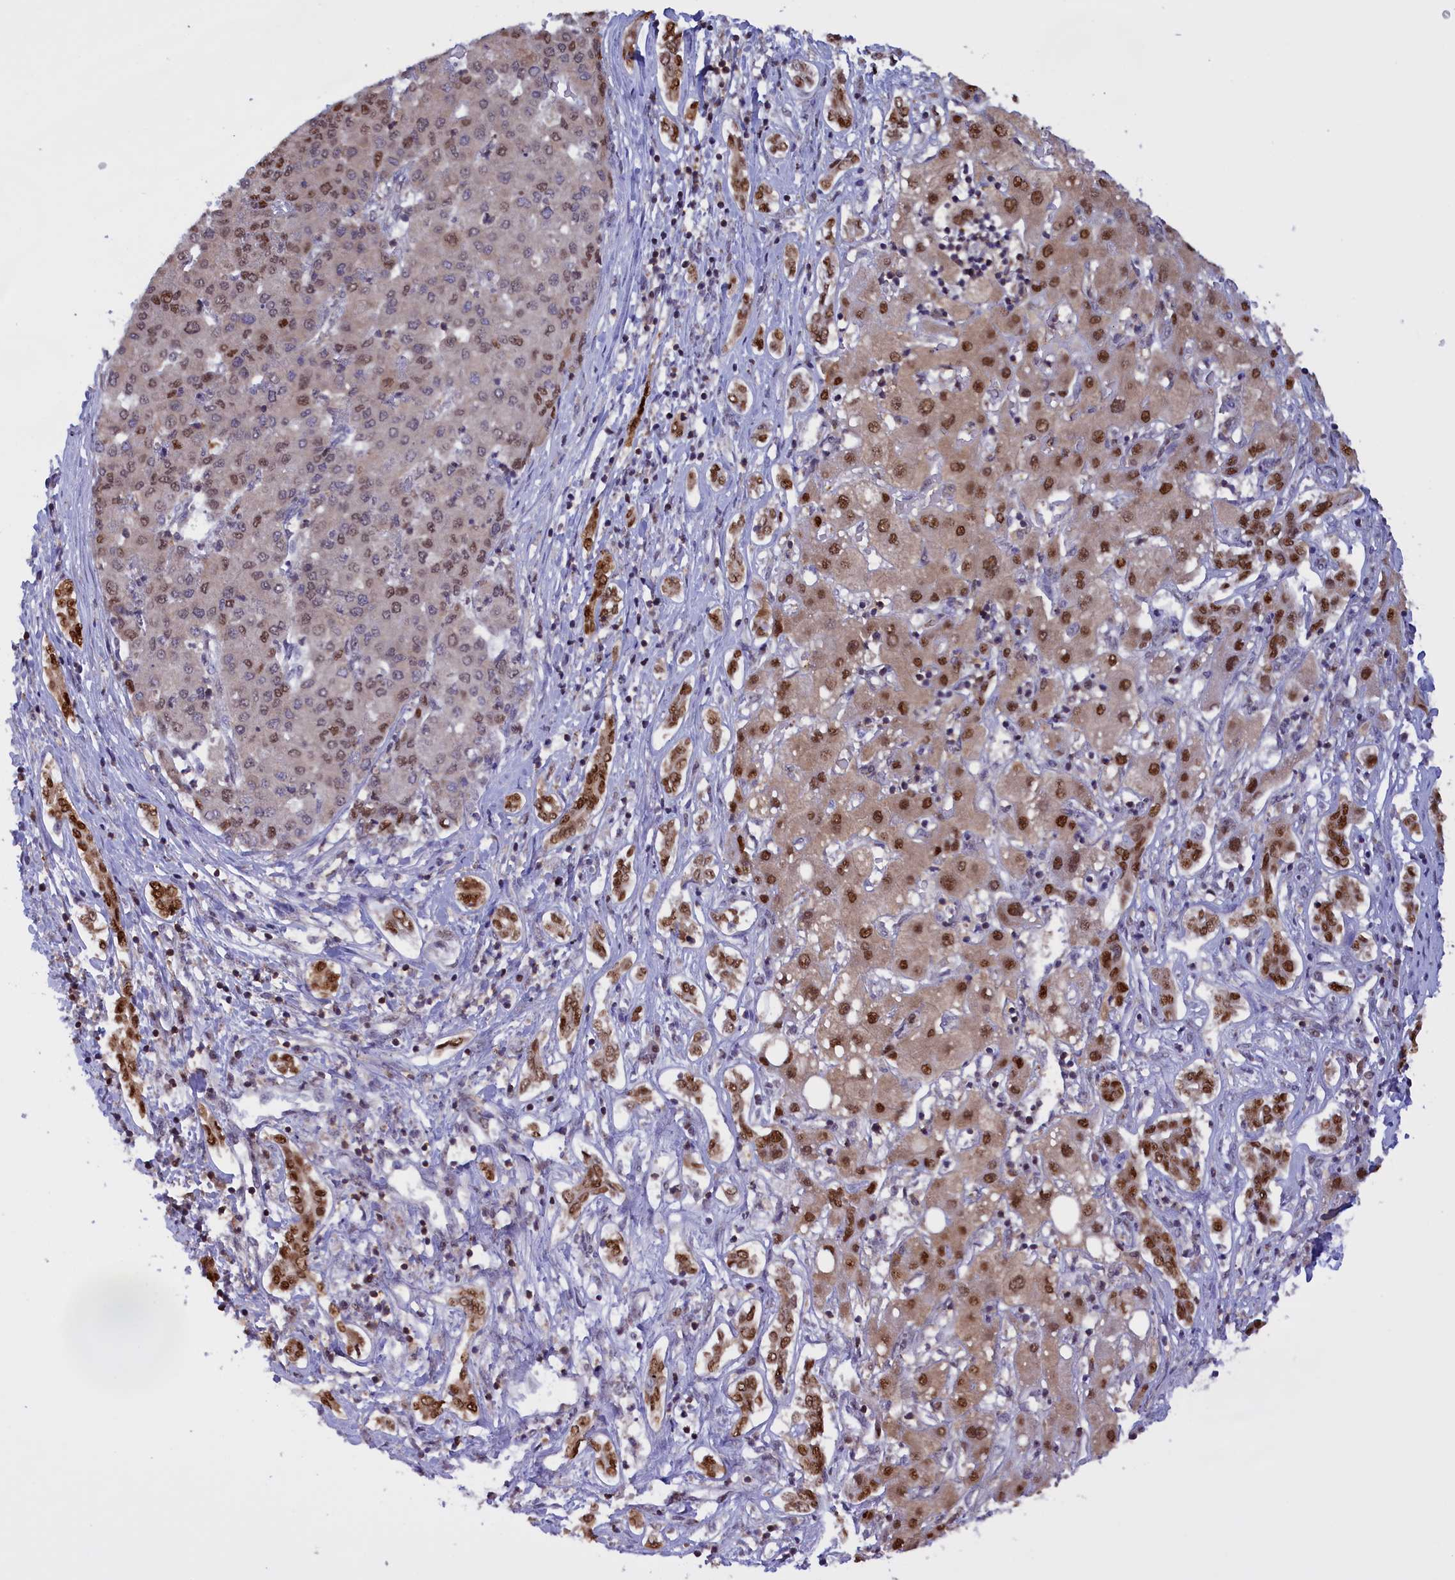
{"staining": {"intensity": "moderate", "quantity": "<25%", "location": "nuclear"}, "tissue": "liver cancer", "cell_type": "Tumor cells", "image_type": "cancer", "snomed": [{"axis": "morphology", "description": "Carcinoma, Hepatocellular, NOS"}, {"axis": "topography", "description": "Liver"}], "caption": "Liver cancer (hepatocellular carcinoma) stained with a brown dye shows moderate nuclear positive positivity in approximately <25% of tumor cells.", "gene": "IZUMO2", "patient": {"sex": "male", "age": 65}}